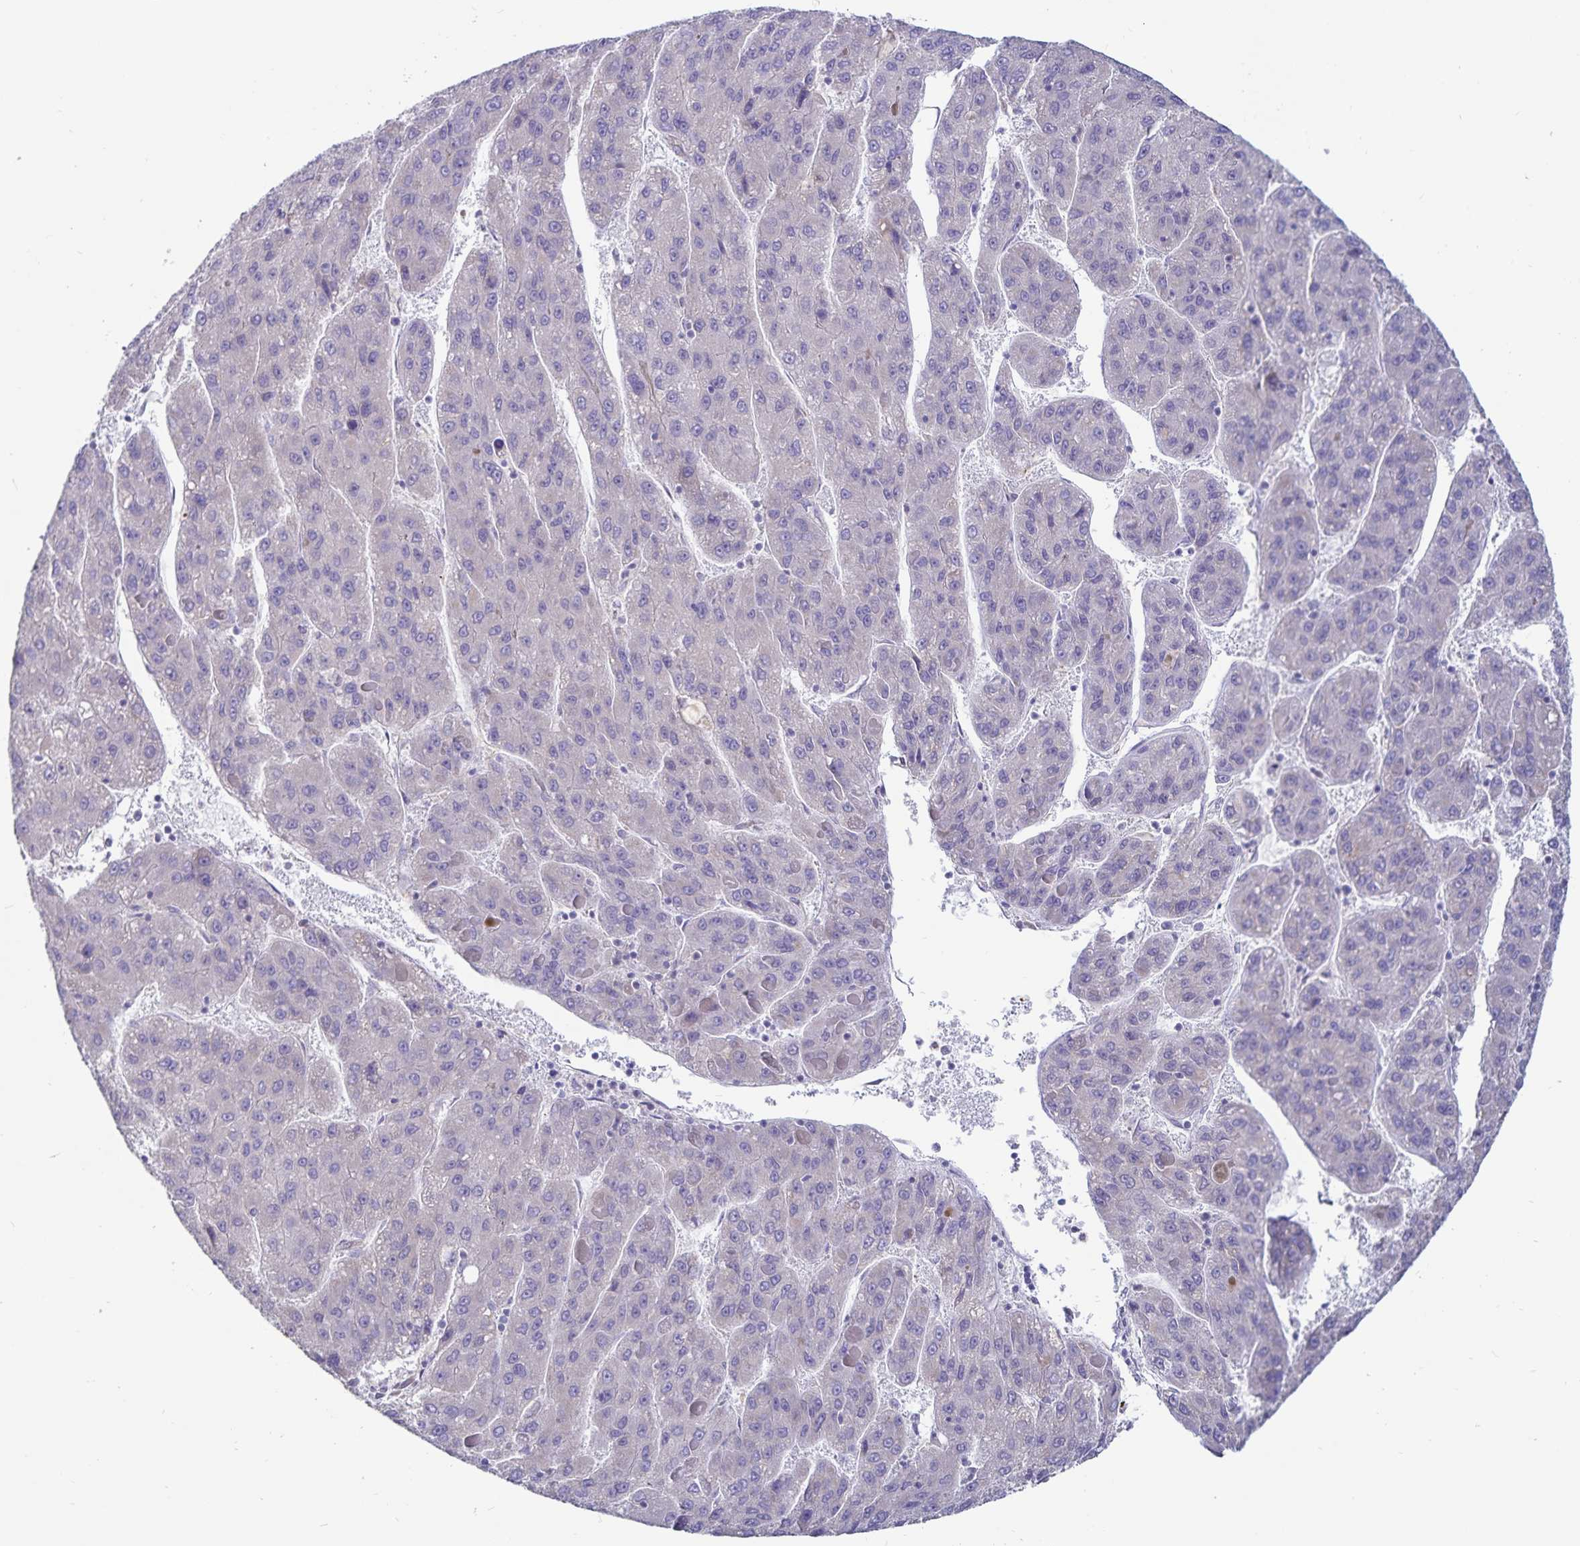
{"staining": {"intensity": "negative", "quantity": "none", "location": "none"}, "tissue": "liver cancer", "cell_type": "Tumor cells", "image_type": "cancer", "snomed": [{"axis": "morphology", "description": "Carcinoma, Hepatocellular, NOS"}, {"axis": "topography", "description": "Liver"}], "caption": "Tumor cells are negative for brown protein staining in hepatocellular carcinoma (liver).", "gene": "ATP2A2", "patient": {"sex": "female", "age": 82}}